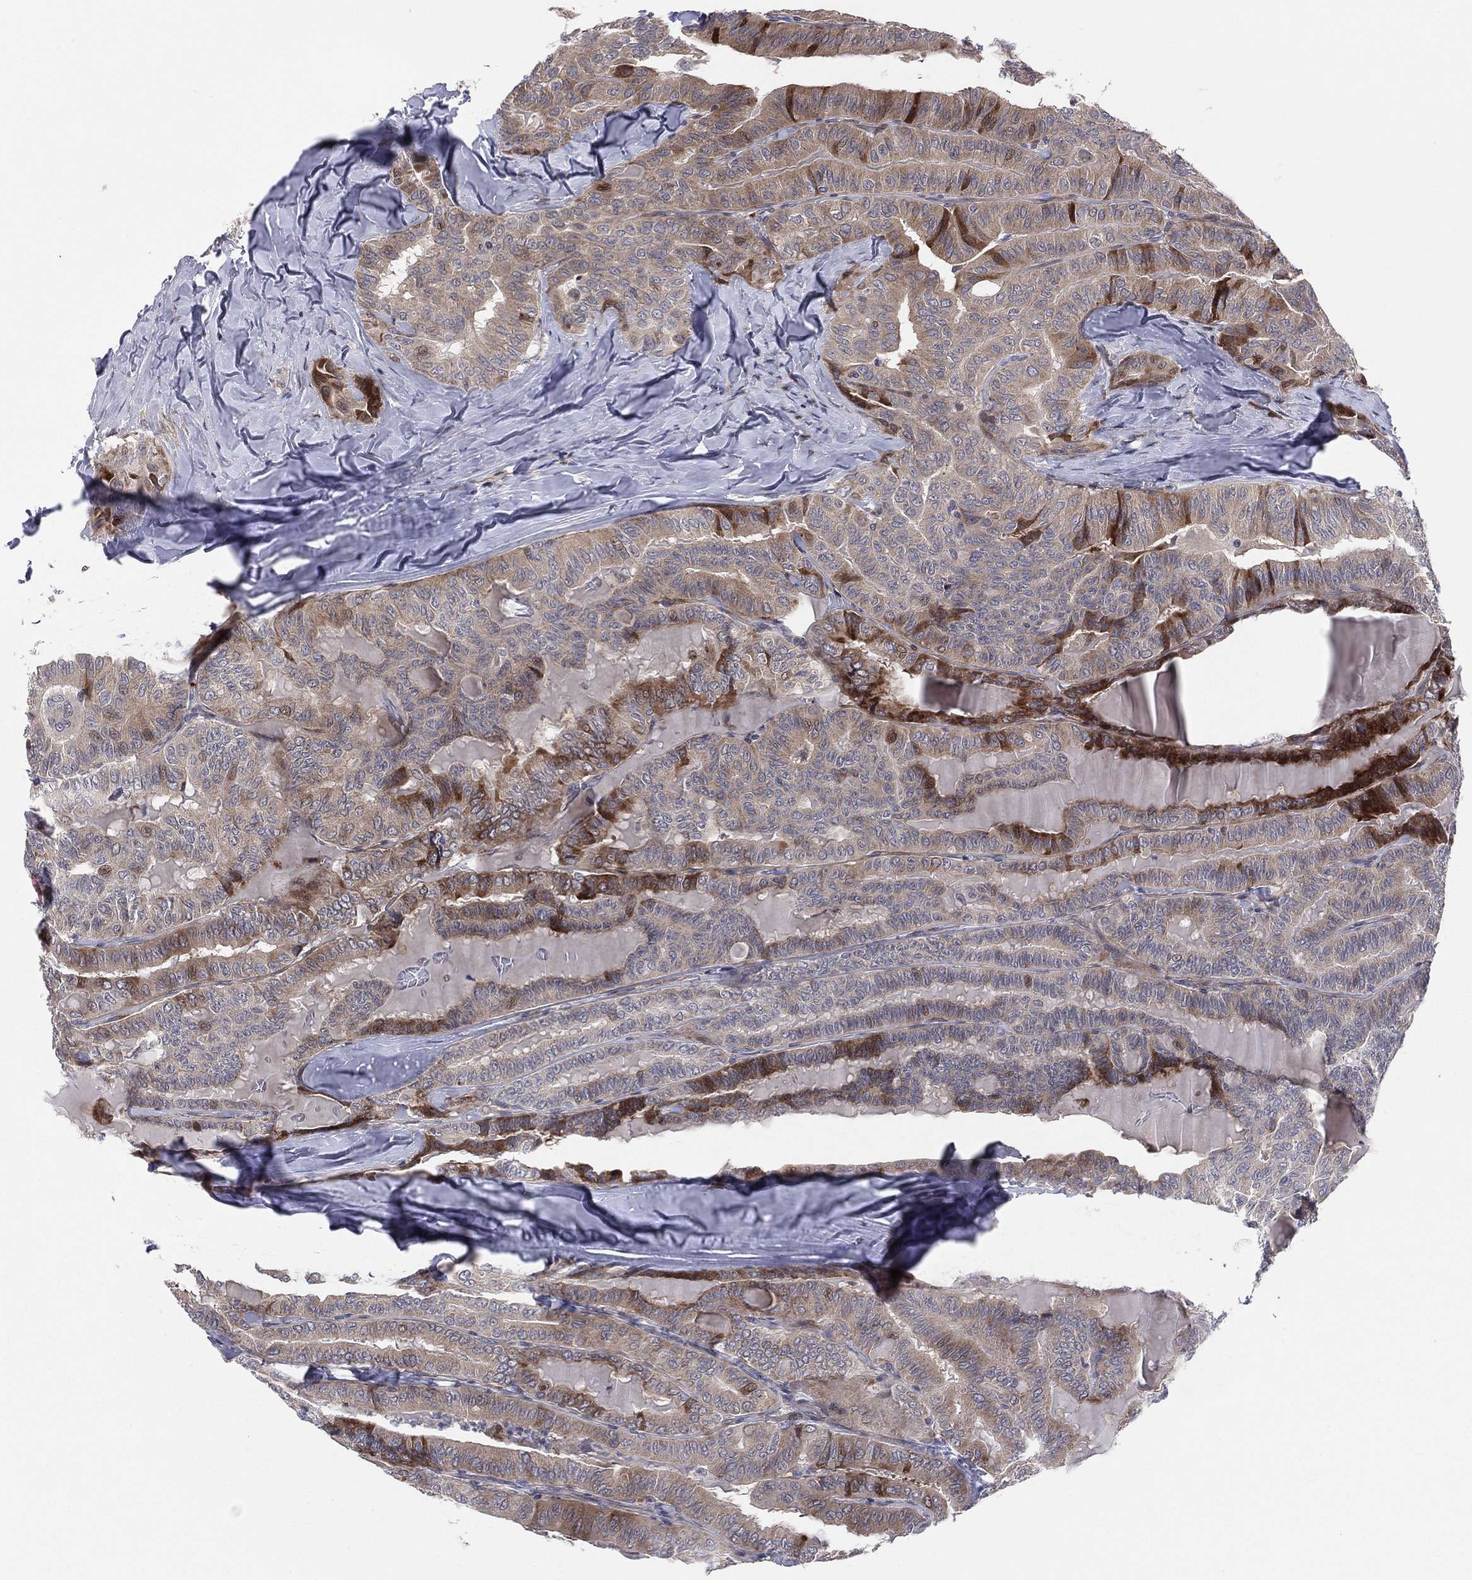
{"staining": {"intensity": "moderate", "quantity": "<25%", "location": "cytoplasmic/membranous"}, "tissue": "thyroid cancer", "cell_type": "Tumor cells", "image_type": "cancer", "snomed": [{"axis": "morphology", "description": "Papillary adenocarcinoma, NOS"}, {"axis": "topography", "description": "Thyroid gland"}], "caption": "Protein staining shows moderate cytoplasmic/membranous staining in about <25% of tumor cells in thyroid cancer.", "gene": "UTP14A", "patient": {"sex": "female", "age": 68}}